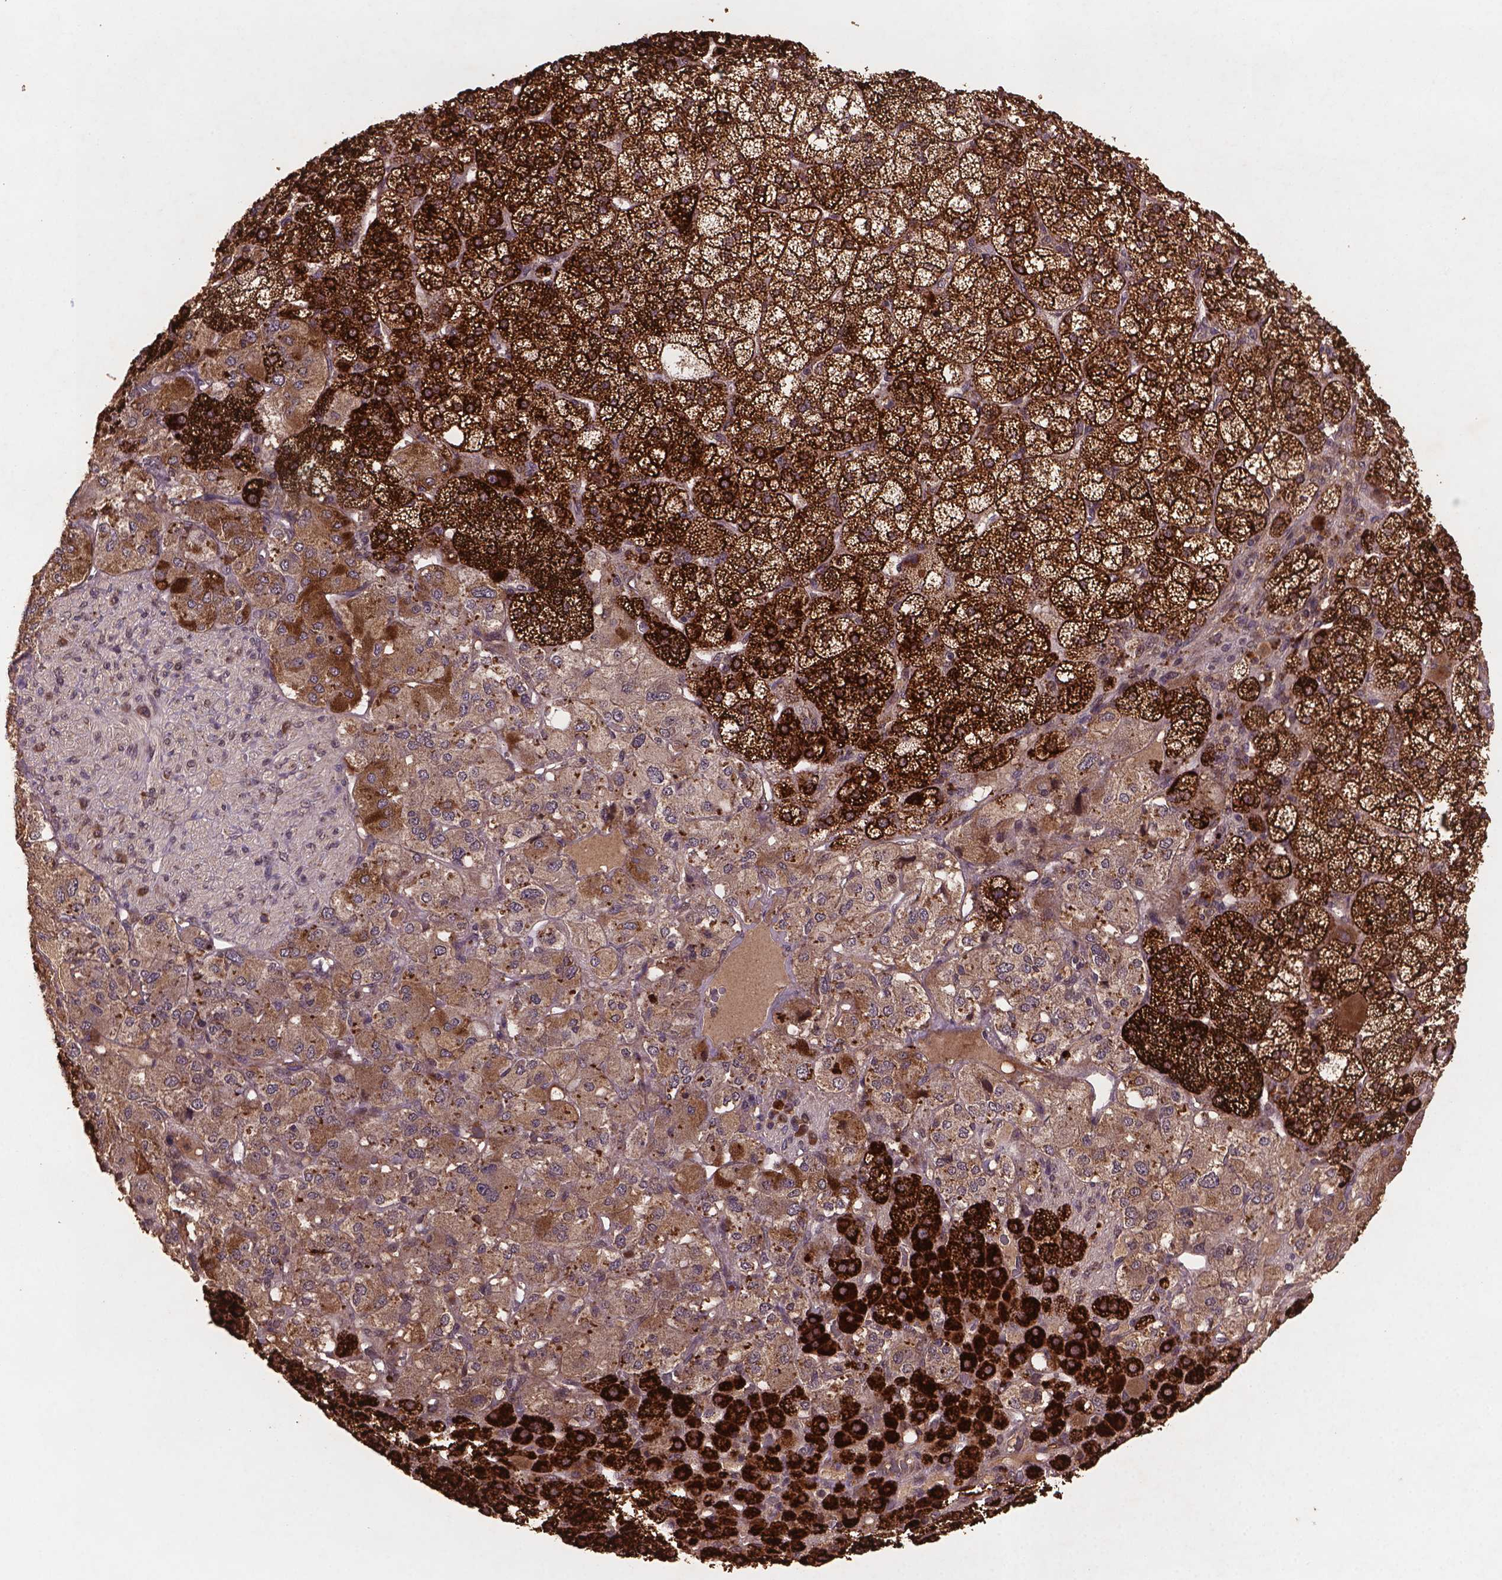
{"staining": {"intensity": "strong", "quantity": ">75%", "location": "cytoplasmic/membranous"}, "tissue": "adrenal gland", "cell_type": "Glandular cells", "image_type": "normal", "snomed": [{"axis": "morphology", "description": "Normal tissue, NOS"}, {"axis": "topography", "description": "Adrenal gland"}], "caption": "Immunohistochemistry micrograph of unremarkable adrenal gland: adrenal gland stained using immunohistochemistry (IHC) exhibits high levels of strong protein expression localized specifically in the cytoplasmic/membranous of glandular cells, appearing as a cytoplasmic/membranous brown color.", "gene": "NIPAL2", "patient": {"sex": "female", "age": 60}}